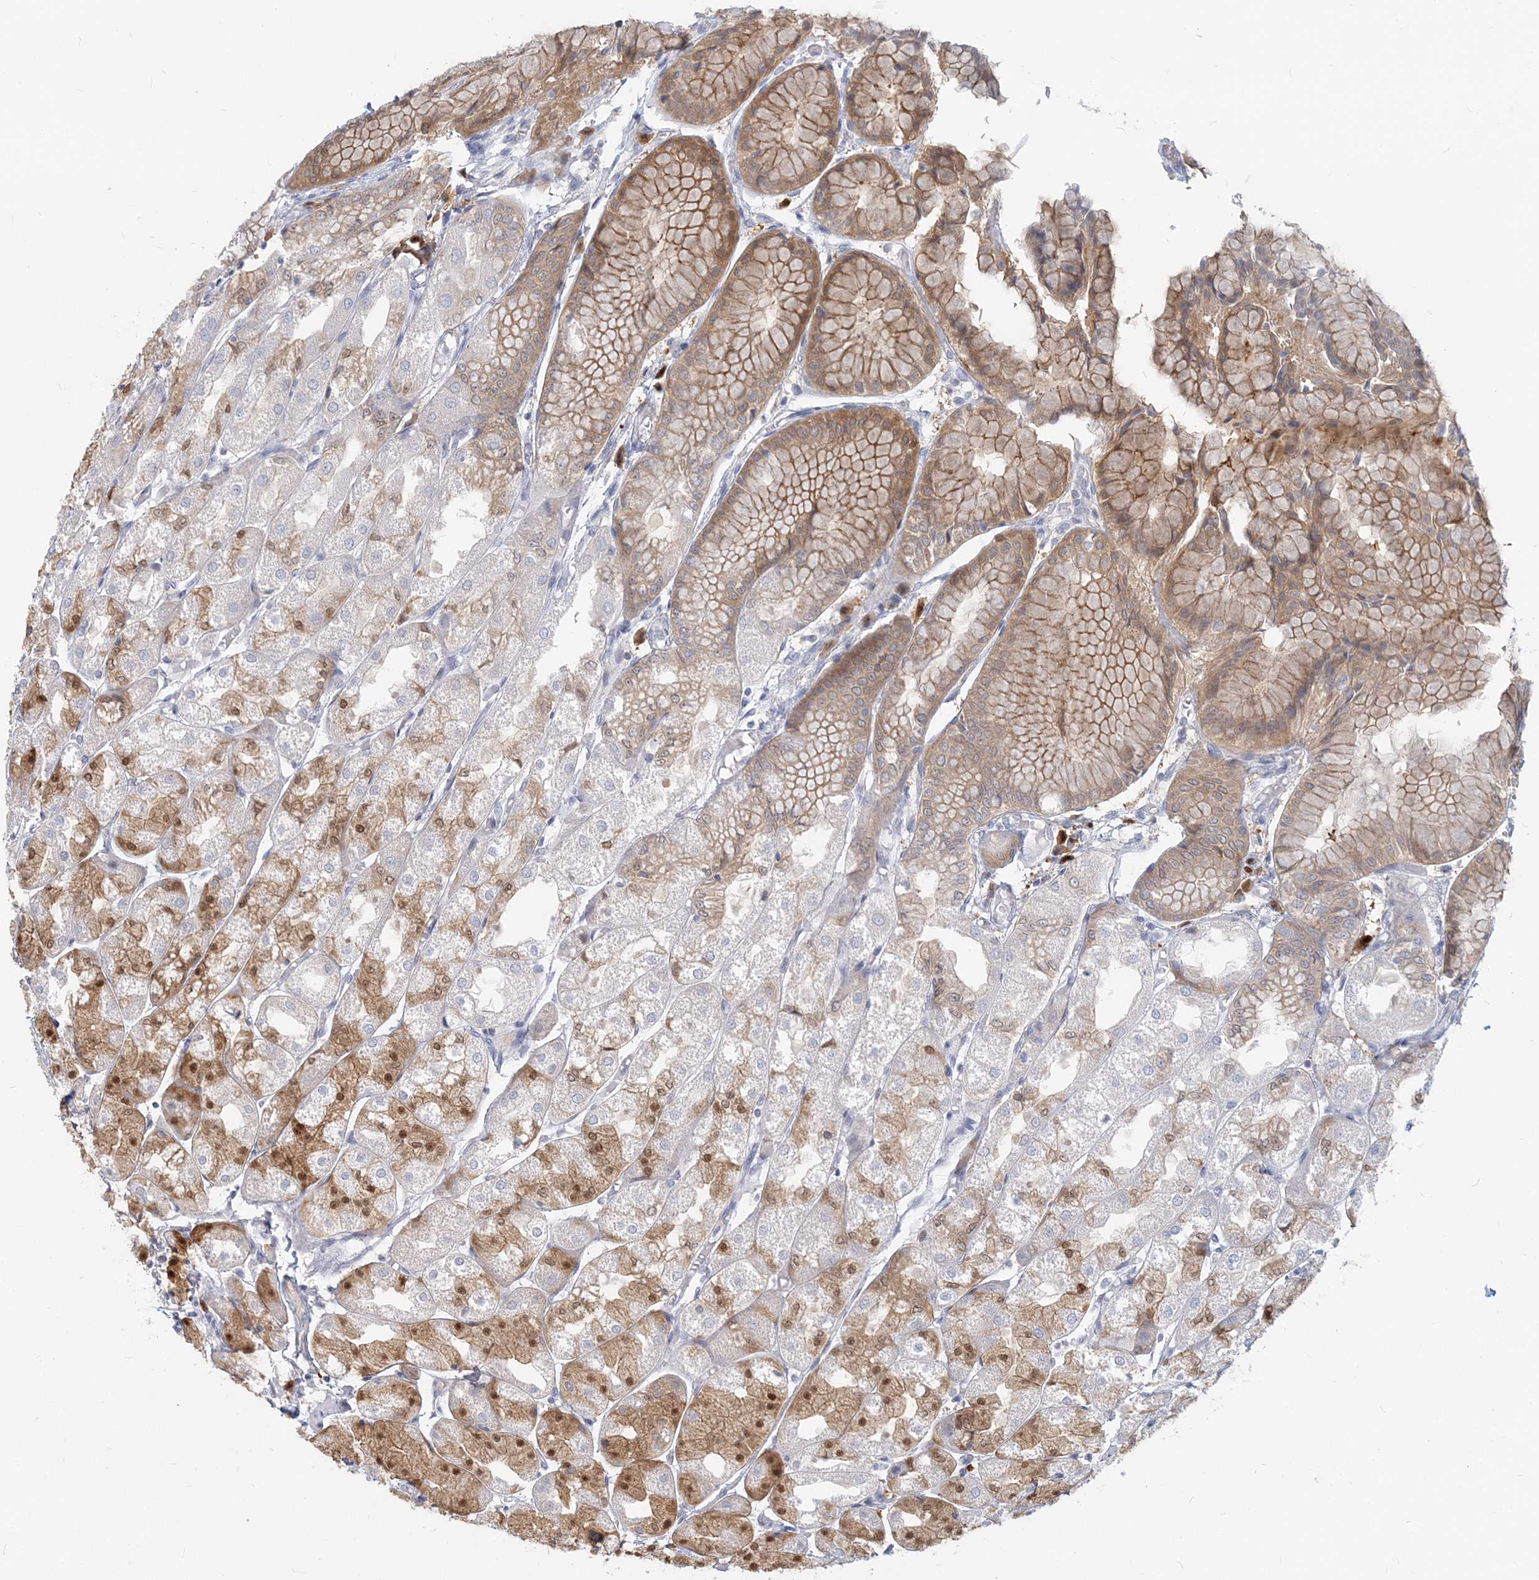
{"staining": {"intensity": "moderate", "quantity": "25%-75%", "location": "cytoplasmic/membranous,nuclear"}, "tissue": "stomach", "cell_type": "Glandular cells", "image_type": "normal", "snomed": [{"axis": "morphology", "description": "Normal tissue, NOS"}, {"axis": "topography", "description": "Stomach, upper"}], "caption": "Protein staining by IHC displays moderate cytoplasmic/membranous,nuclear positivity in about 25%-75% of glandular cells in unremarkable stomach. (DAB = brown stain, brightfield microscopy at high magnification).", "gene": "GMPPA", "patient": {"sex": "male", "age": 72}}